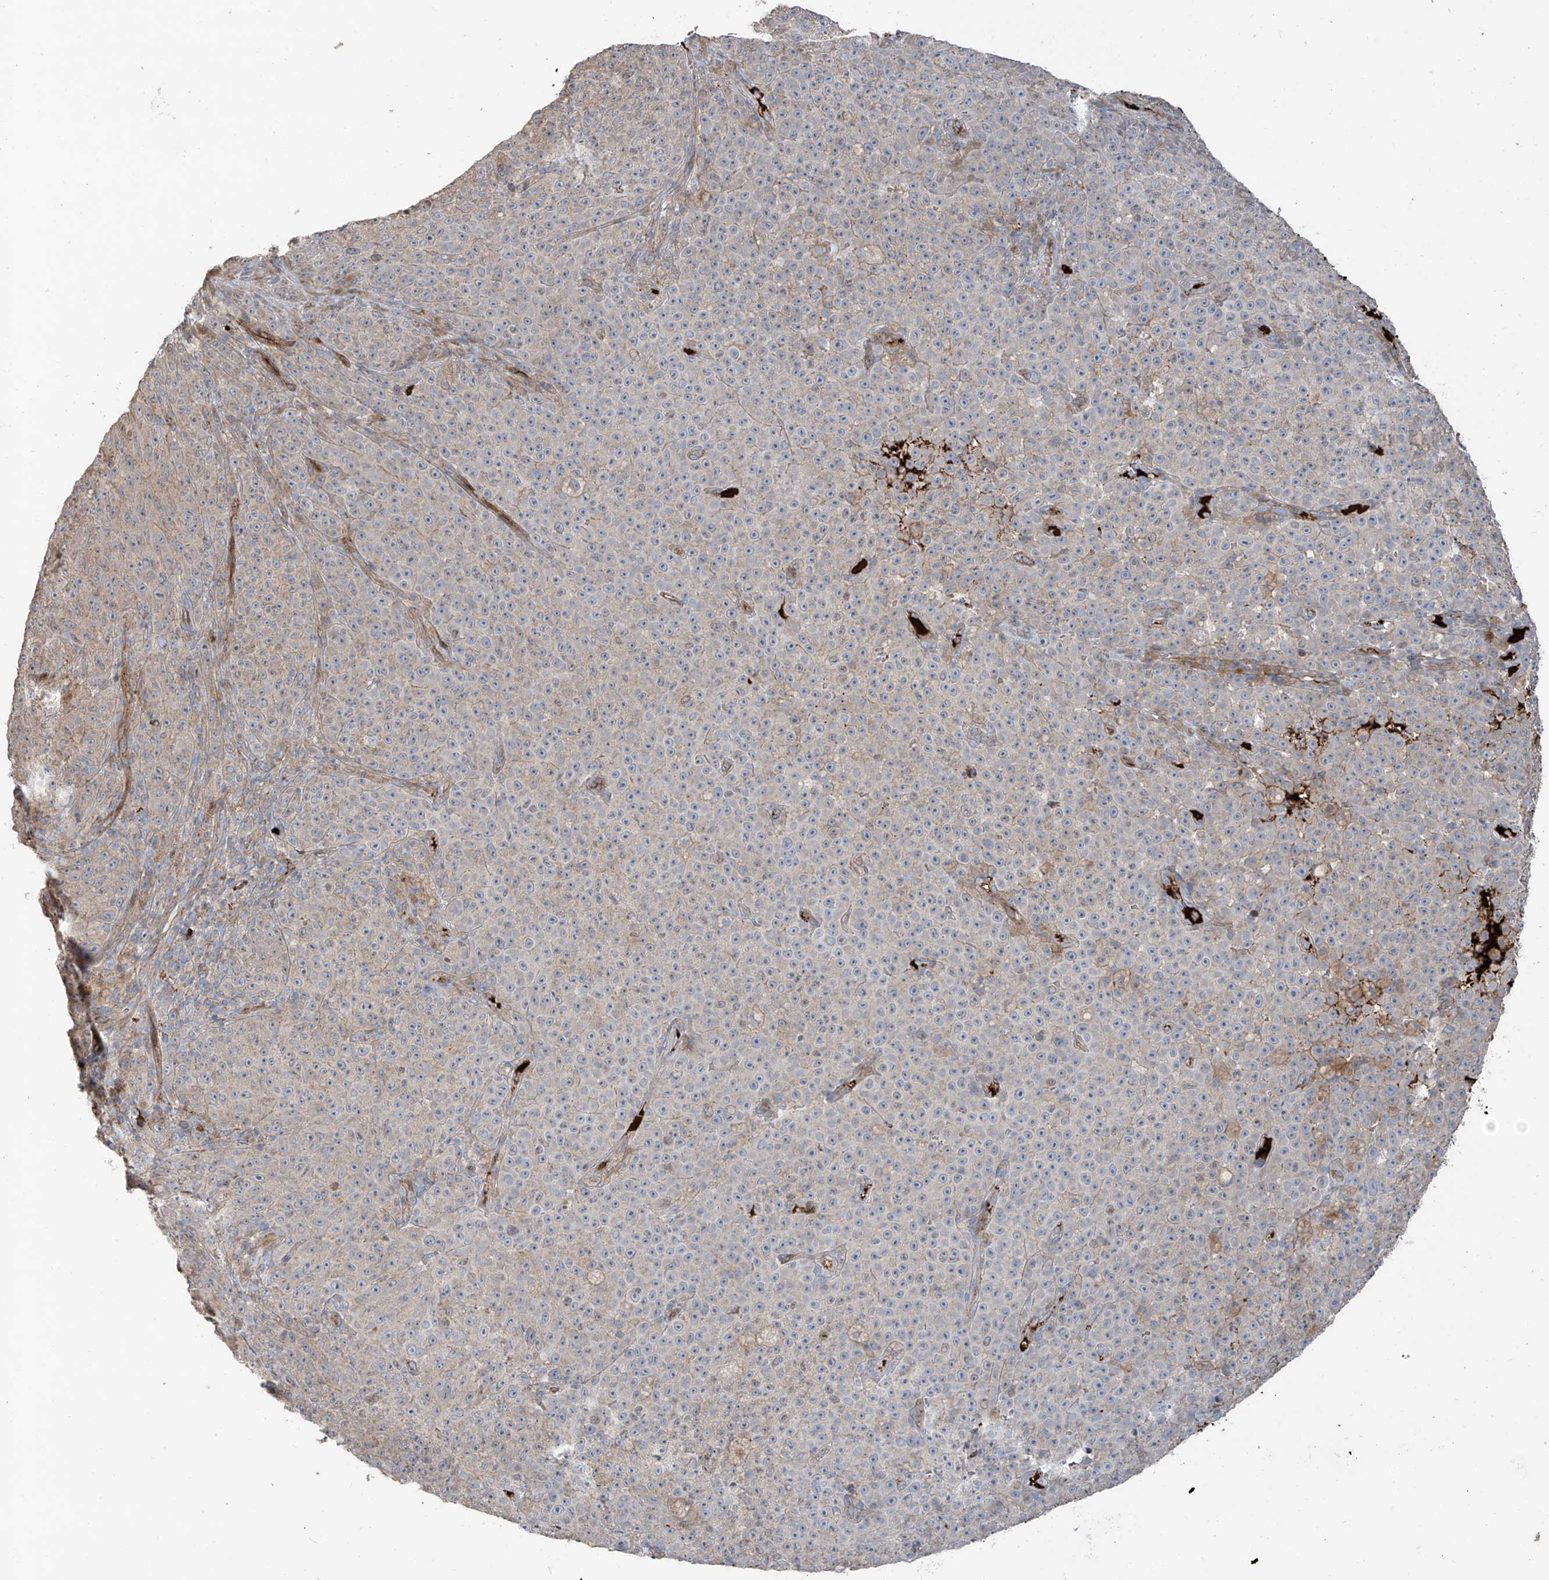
{"staining": {"intensity": "negative", "quantity": "none", "location": "none"}, "tissue": "melanoma", "cell_type": "Tumor cells", "image_type": "cancer", "snomed": [{"axis": "morphology", "description": "Malignant melanoma, NOS"}, {"axis": "topography", "description": "Skin"}], "caption": "Immunohistochemical staining of human malignant melanoma displays no significant staining in tumor cells. The staining is performed using DAB (3,3'-diaminobenzidine) brown chromogen with nuclei counter-stained in using hematoxylin.", "gene": "ABTB1", "patient": {"sex": "female", "age": 82}}